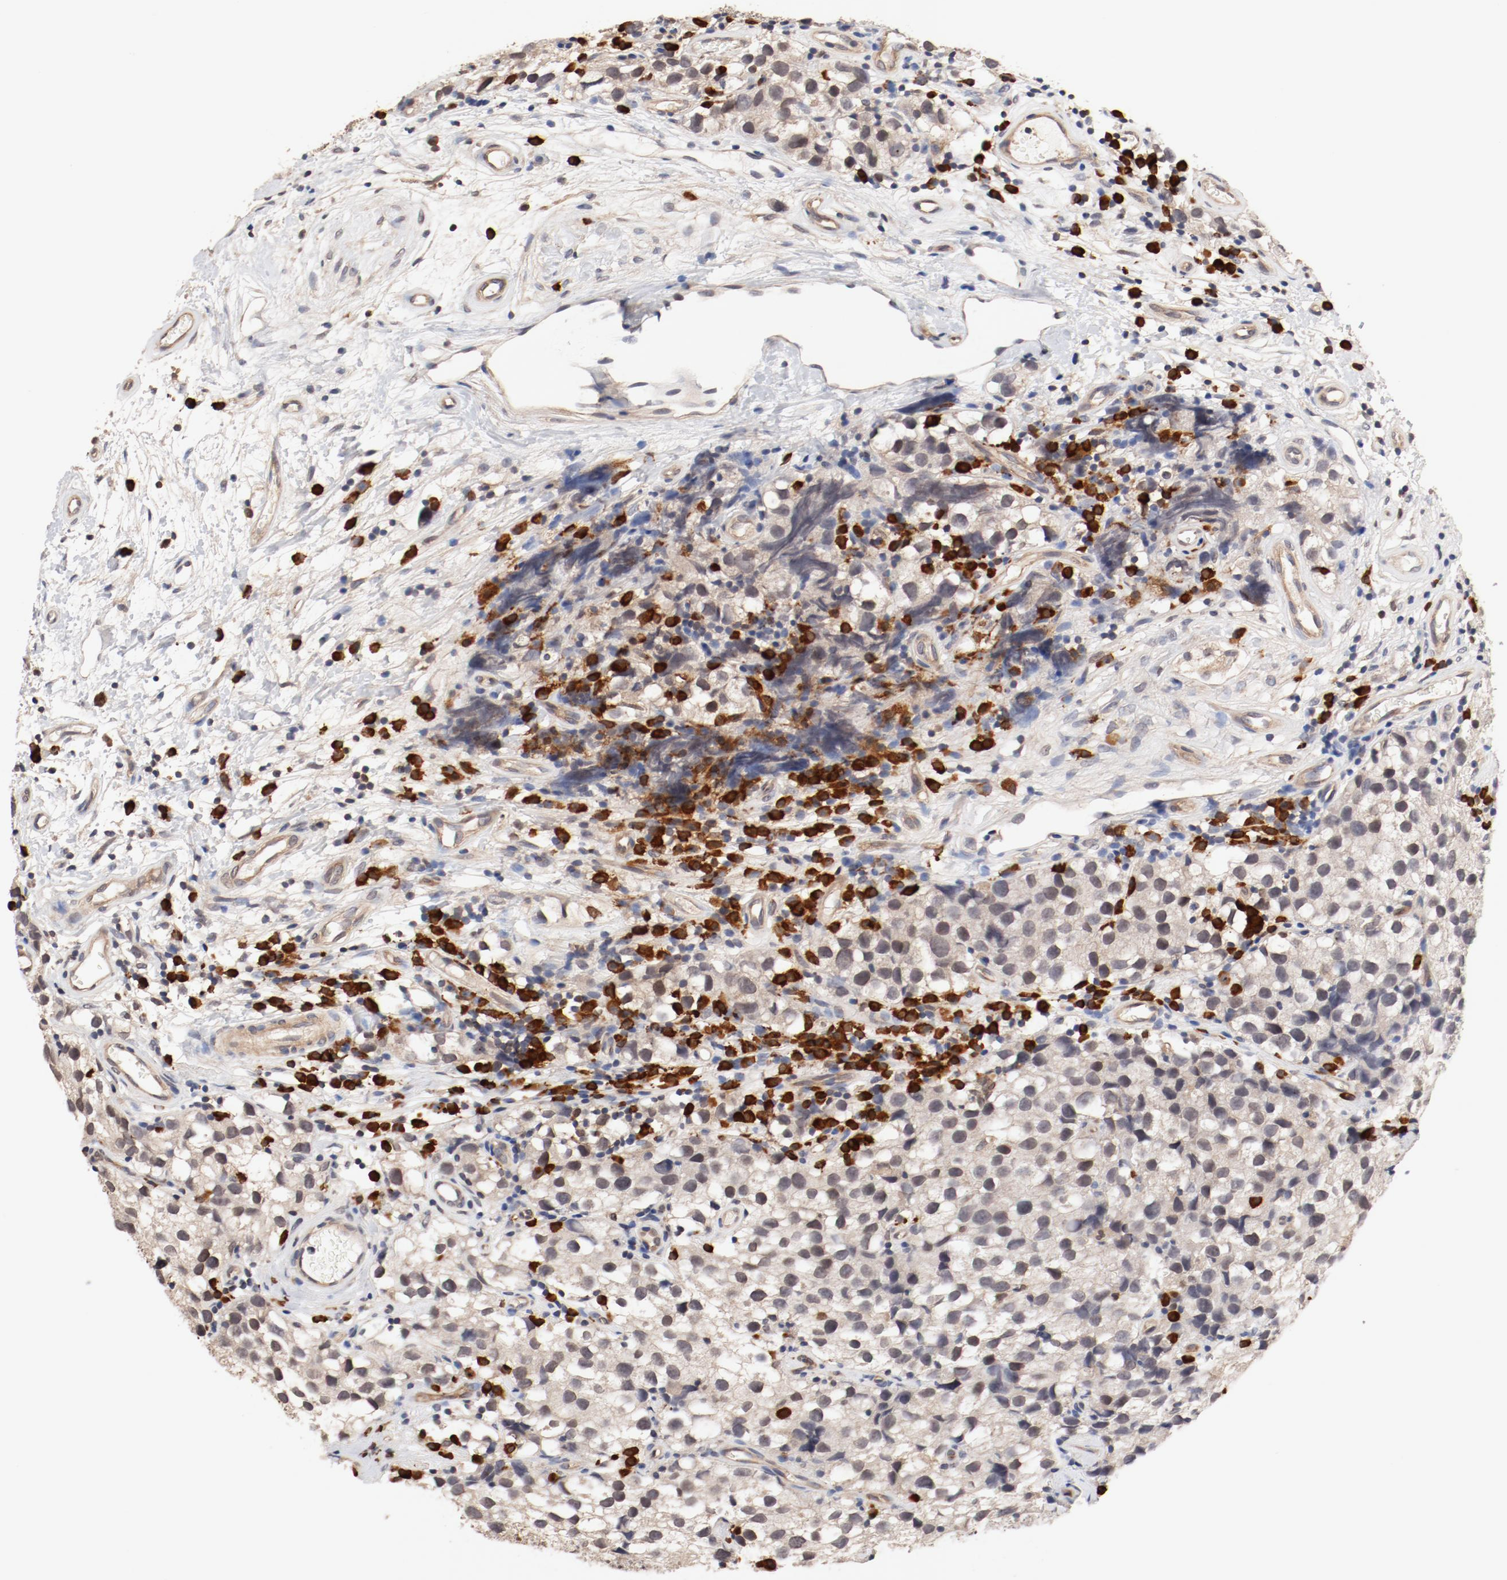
{"staining": {"intensity": "weak", "quantity": "25%-75%", "location": "cytoplasmic/membranous,nuclear"}, "tissue": "testis cancer", "cell_type": "Tumor cells", "image_type": "cancer", "snomed": [{"axis": "morphology", "description": "Seminoma, NOS"}, {"axis": "topography", "description": "Testis"}], "caption": "A low amount of weak cytoplasmic/membranous and nuclear positivity is seen in about 25%-75% of tumor cells in testis cancer (seminoma) tissue.", "gene": "UBE2J1", "patient": {"sex": "male", "age": 39}}